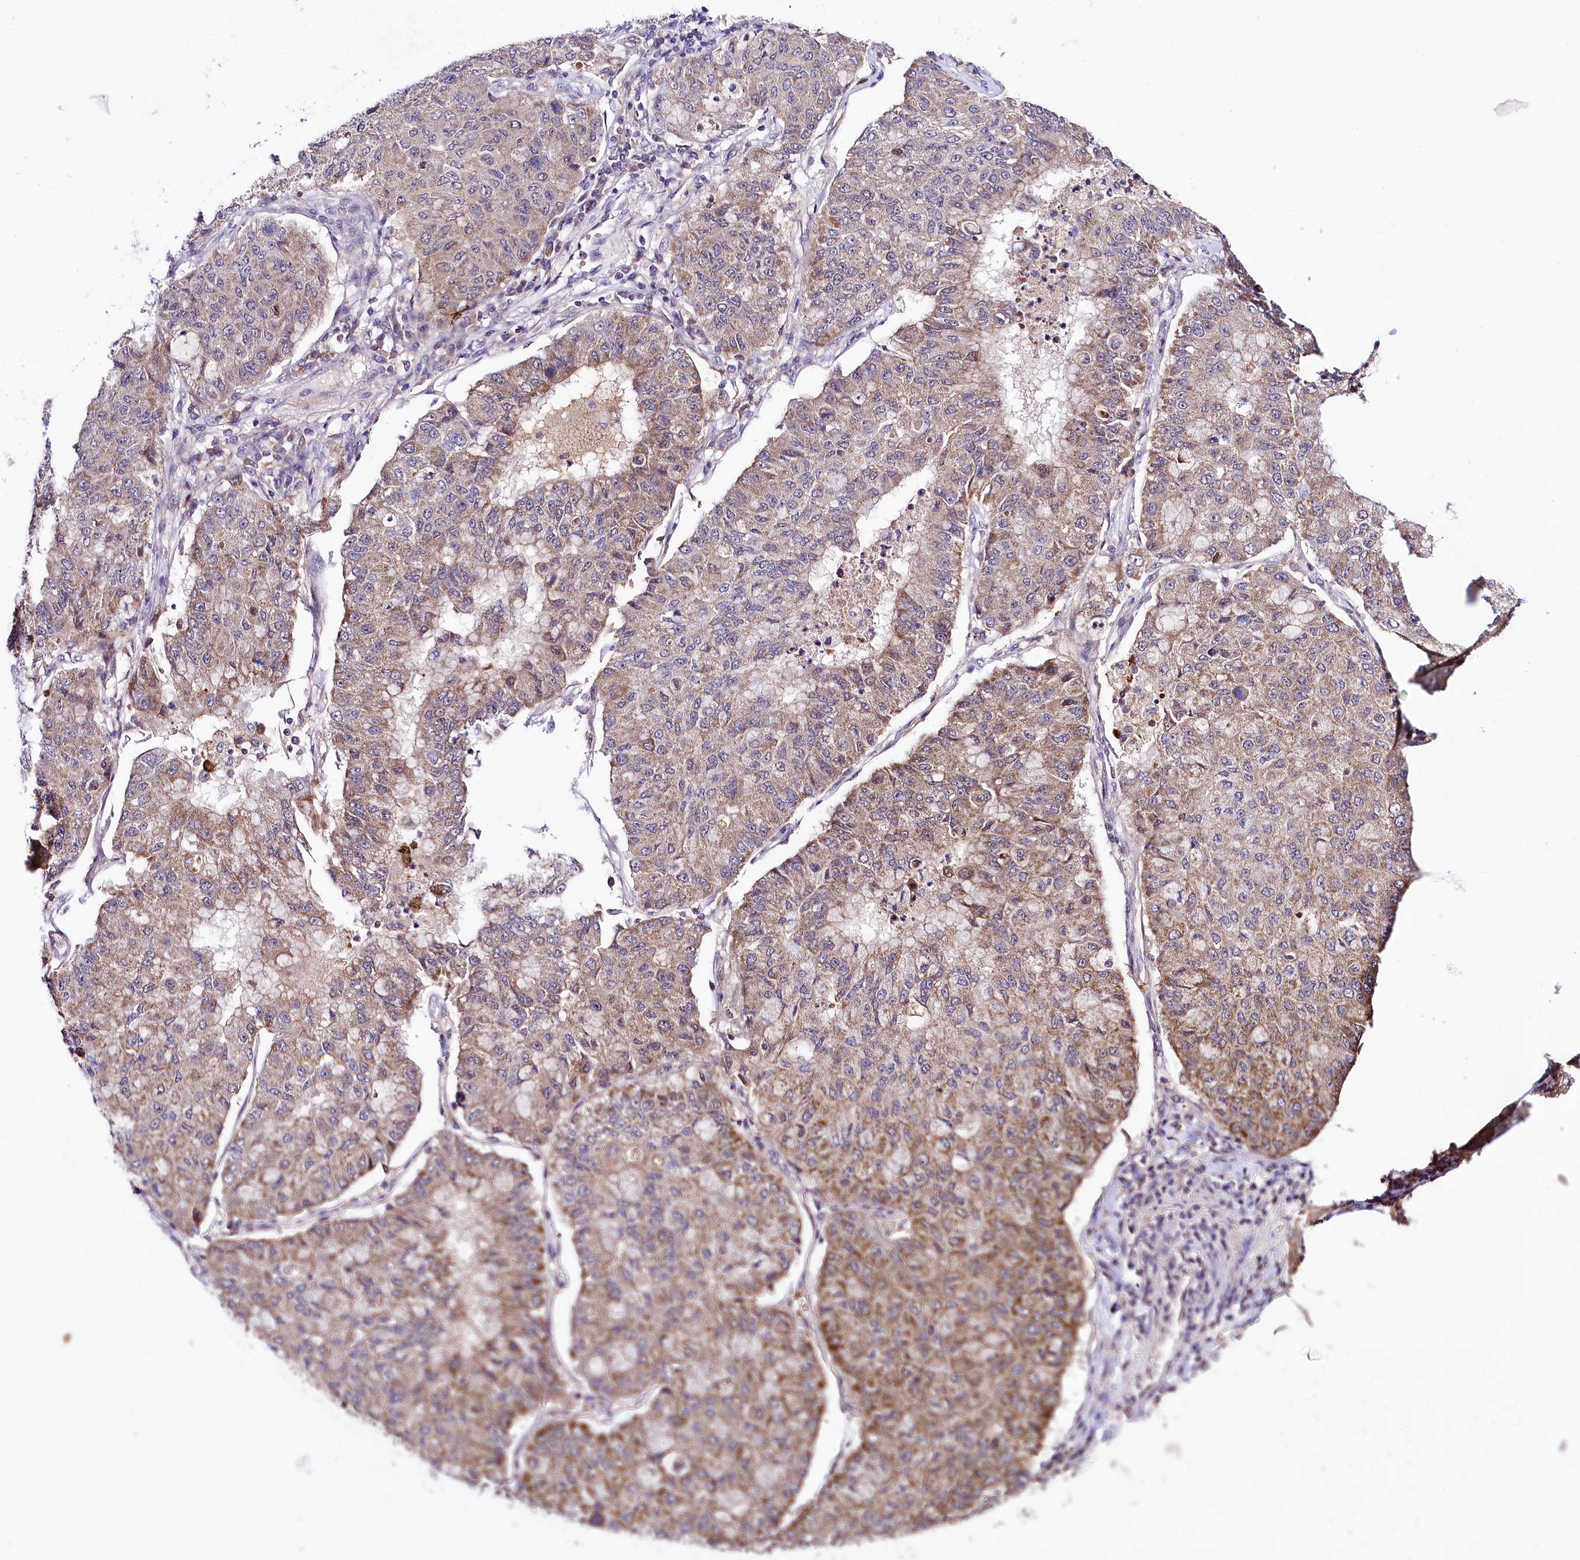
{"staining": {"intensity": "moderate", "quantity": "25%-75%", "location": "cytoplasmic/membranous"}, "tissue": "lung cancer", "cell_type": "Tumor cells", "image_type": "cancer", "snomed": [{"axis": "morphology", "description": "Squamous cell carcinoma, NOS"}, {"axis": "topography", "description": "Lung"}], "caption": "Immunohistochemistry (DAB (3,3'-diaminobenzidine)) staining of human lung cancer (squamous cell carcinoma) demonstrates moderate cytoplasmic/membranous protein staining in about 25%-75% of tumor cells.", "gene": "TAFAZZIN", "patient": {"sex": "male", "age": 74}}